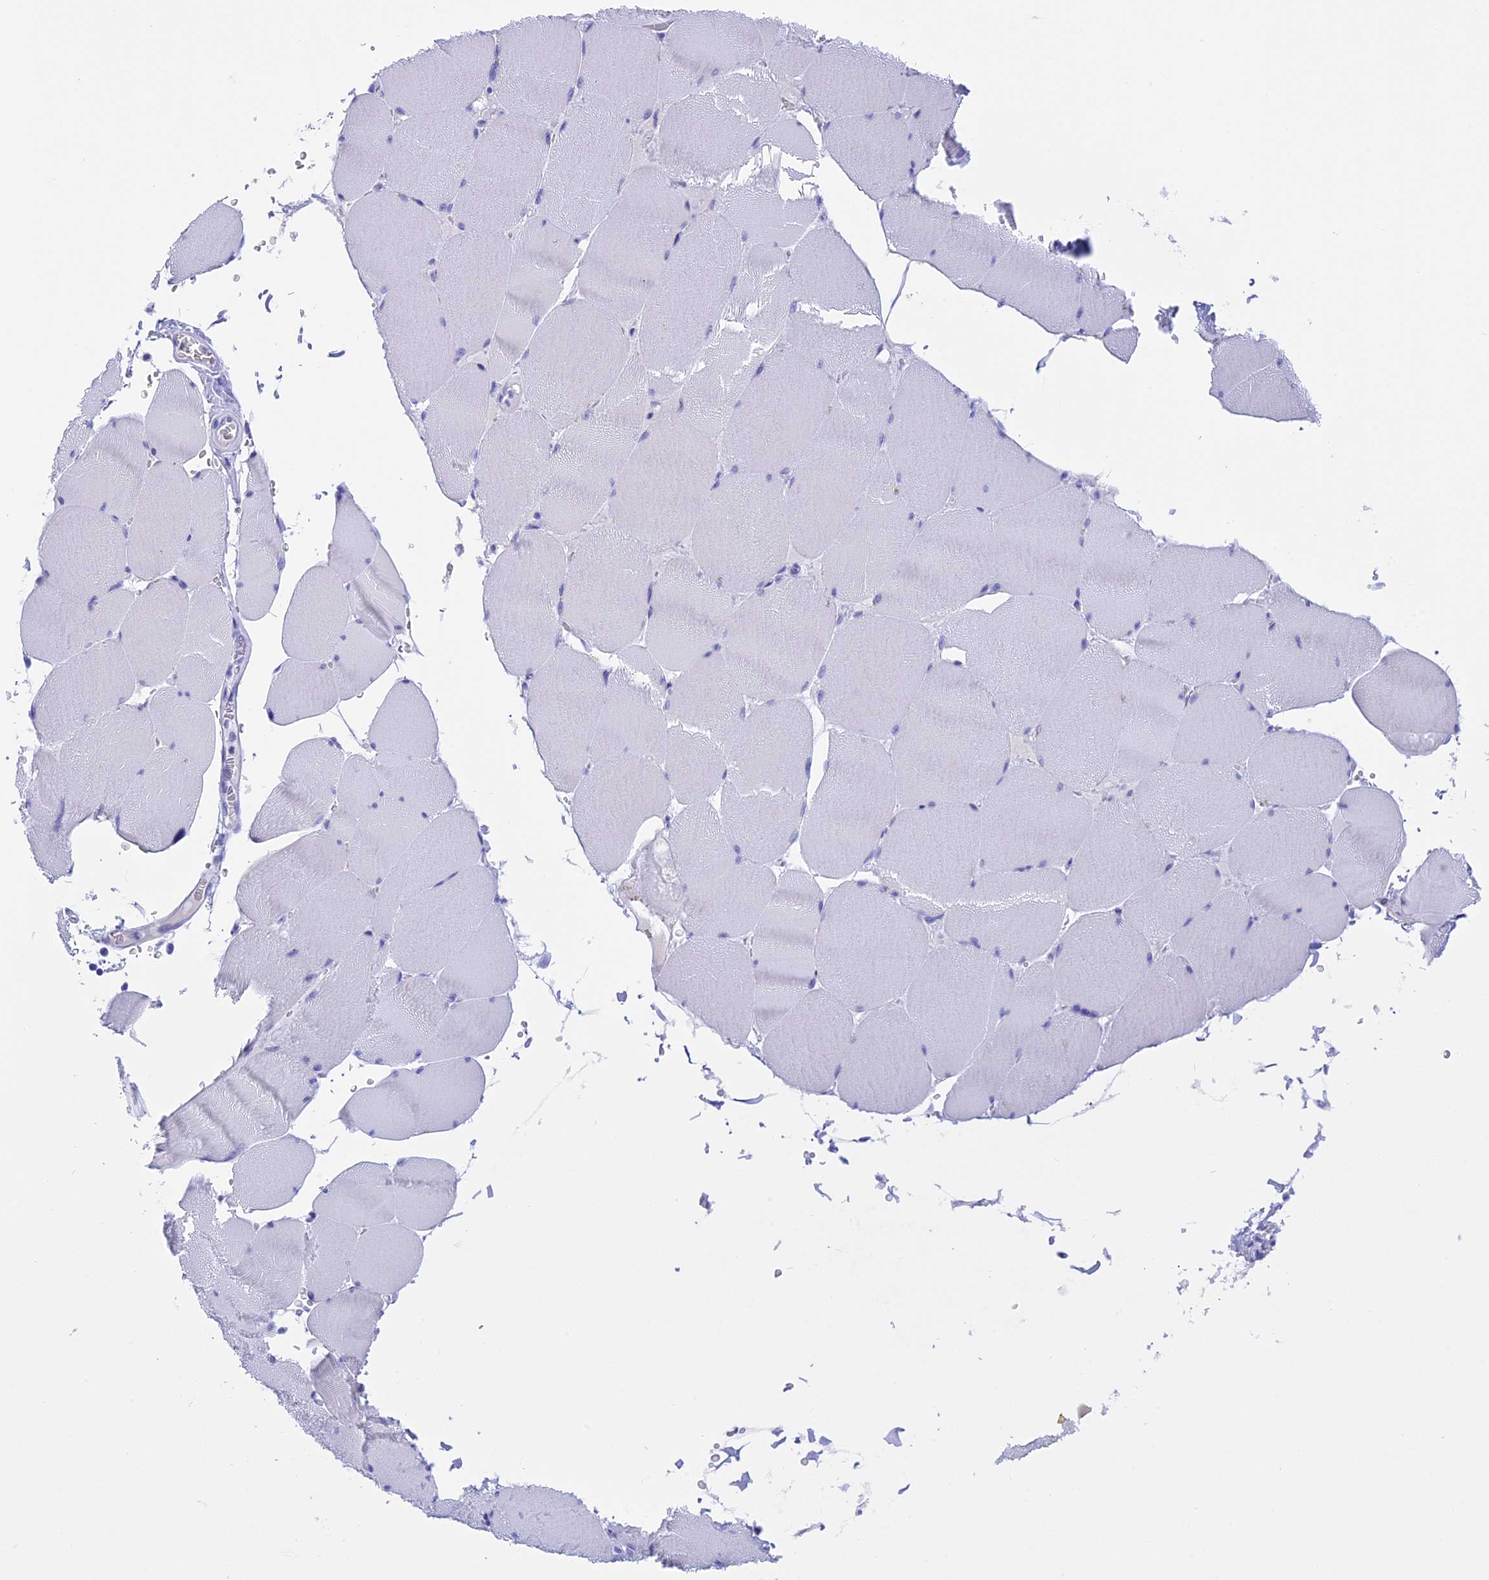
{"staining": {"intensity": "negative", "quantity": "none", "location": "none"}, "tissue": "skeletal muscle", "cell_type": "Myocytes", "image_type": "normal", "snomed": [{"axis": "morphology", "description": "Normal tissue, NOS"}, {"axis": "topography", "description": "Skeletal muscle"}, {"axis": "topography", "description": "Head-Neck"}], "caption": "Immunohistochemistry (IHC) image of benign human skeletal muscle stained for a protein (brown), which exhibits no expression in myocytes.", "gene": "BRI3", "patient": {"sex": "male", "age": 66}}